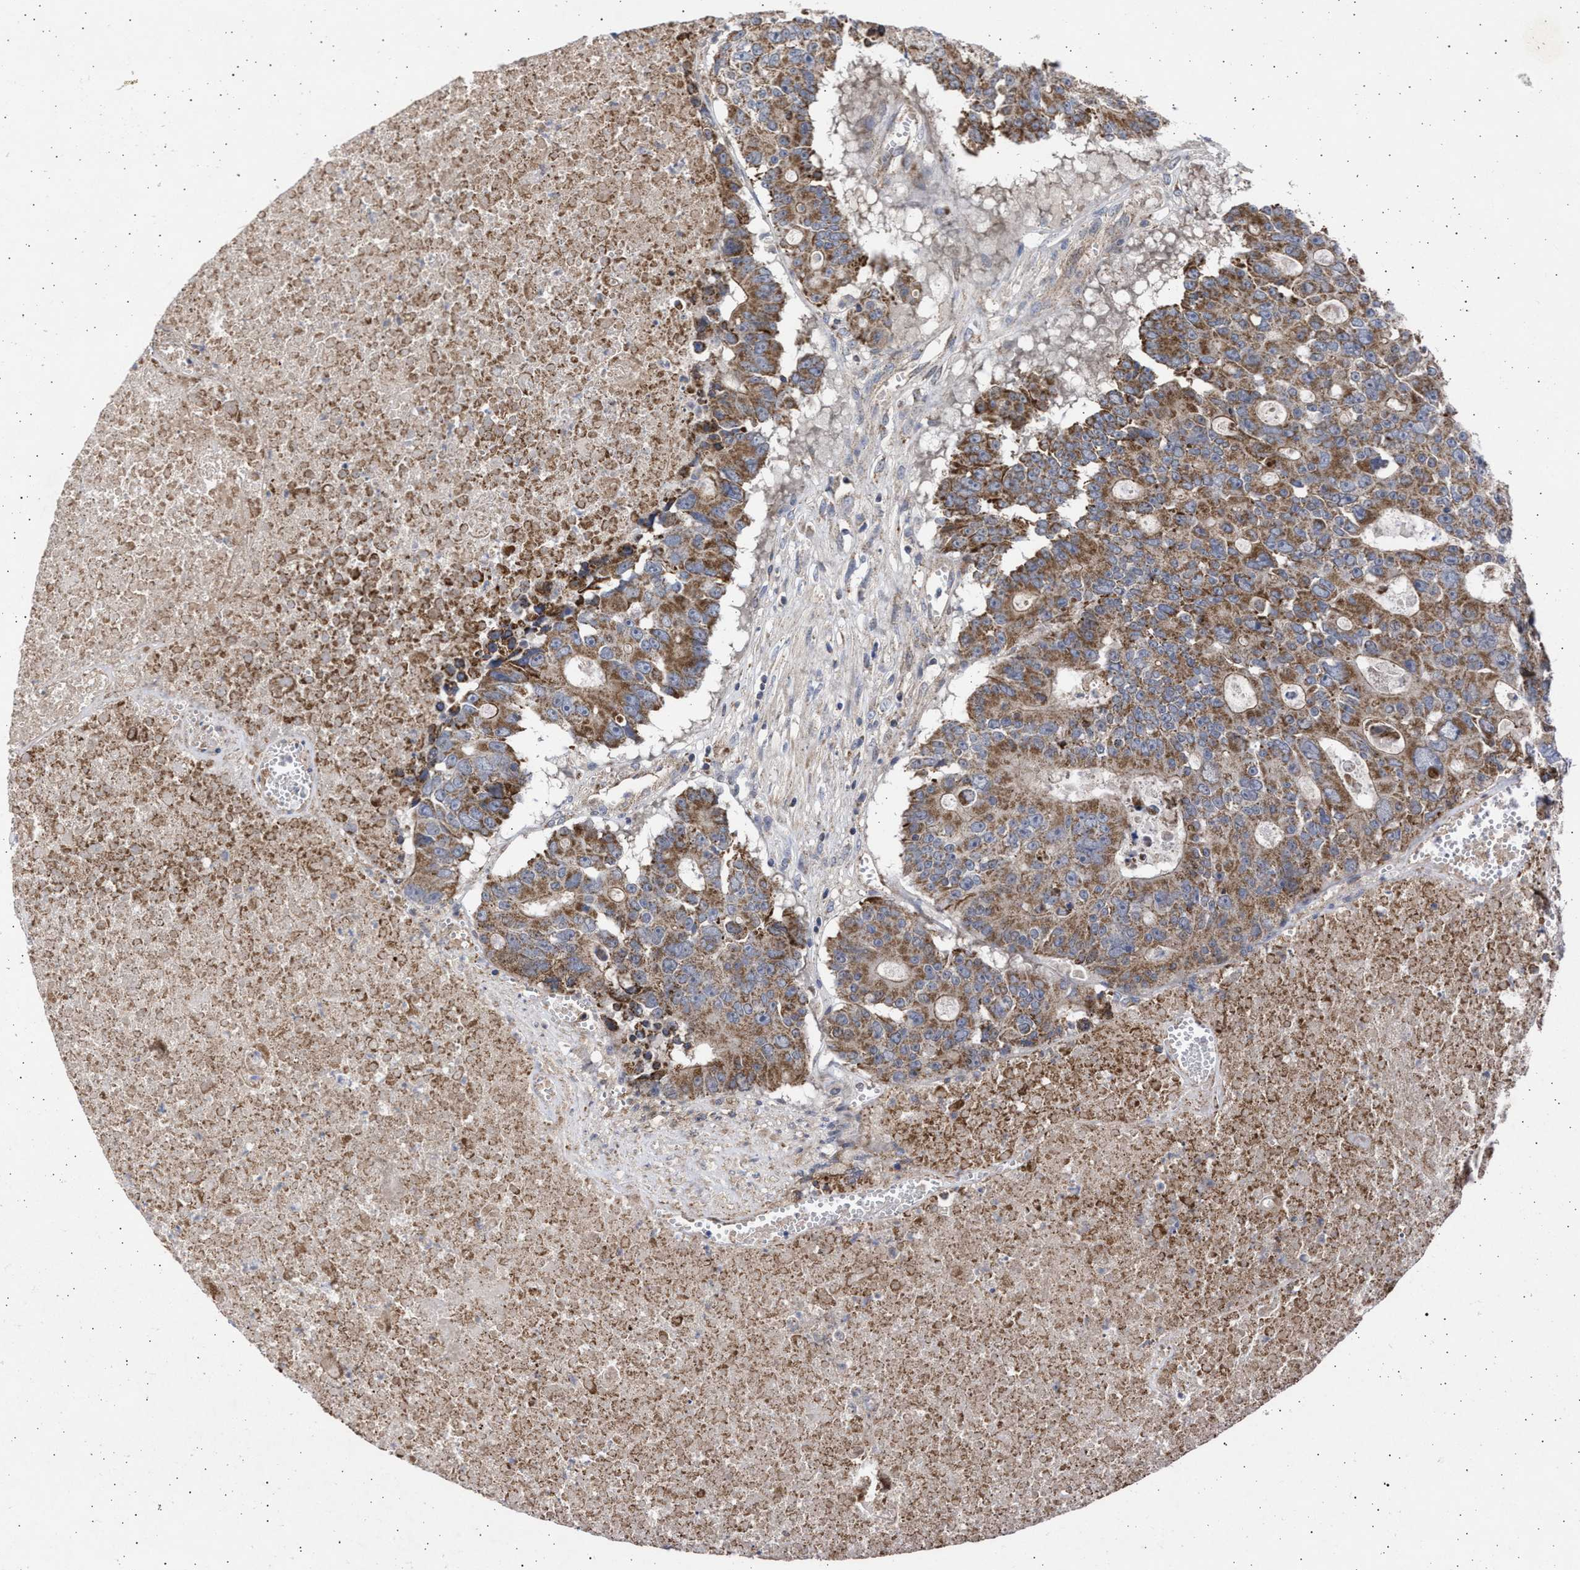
{"staining": {"intensity": "moderate", "quantity": ">75%", "location": "cytoplasmic/membranous"}, "tissue": "colorectal cancer", "cell_type": "Tumor cells", "image_type": "cancer", "snomed": [{"axis": "morphology", "description": "Adenocarcinoma, NOS"}, {"axis": "topography", "description": "Colon"}], "caption": "There is medium levels of moderate cytoplasmic/membranous expression in tumor cells of colorectal cancer (adenocarcinoma), as demonstrated by immunohistochemical staining (brown color).", "gene": "TTC19", "patient": {"sex": "male", "age": 87}}